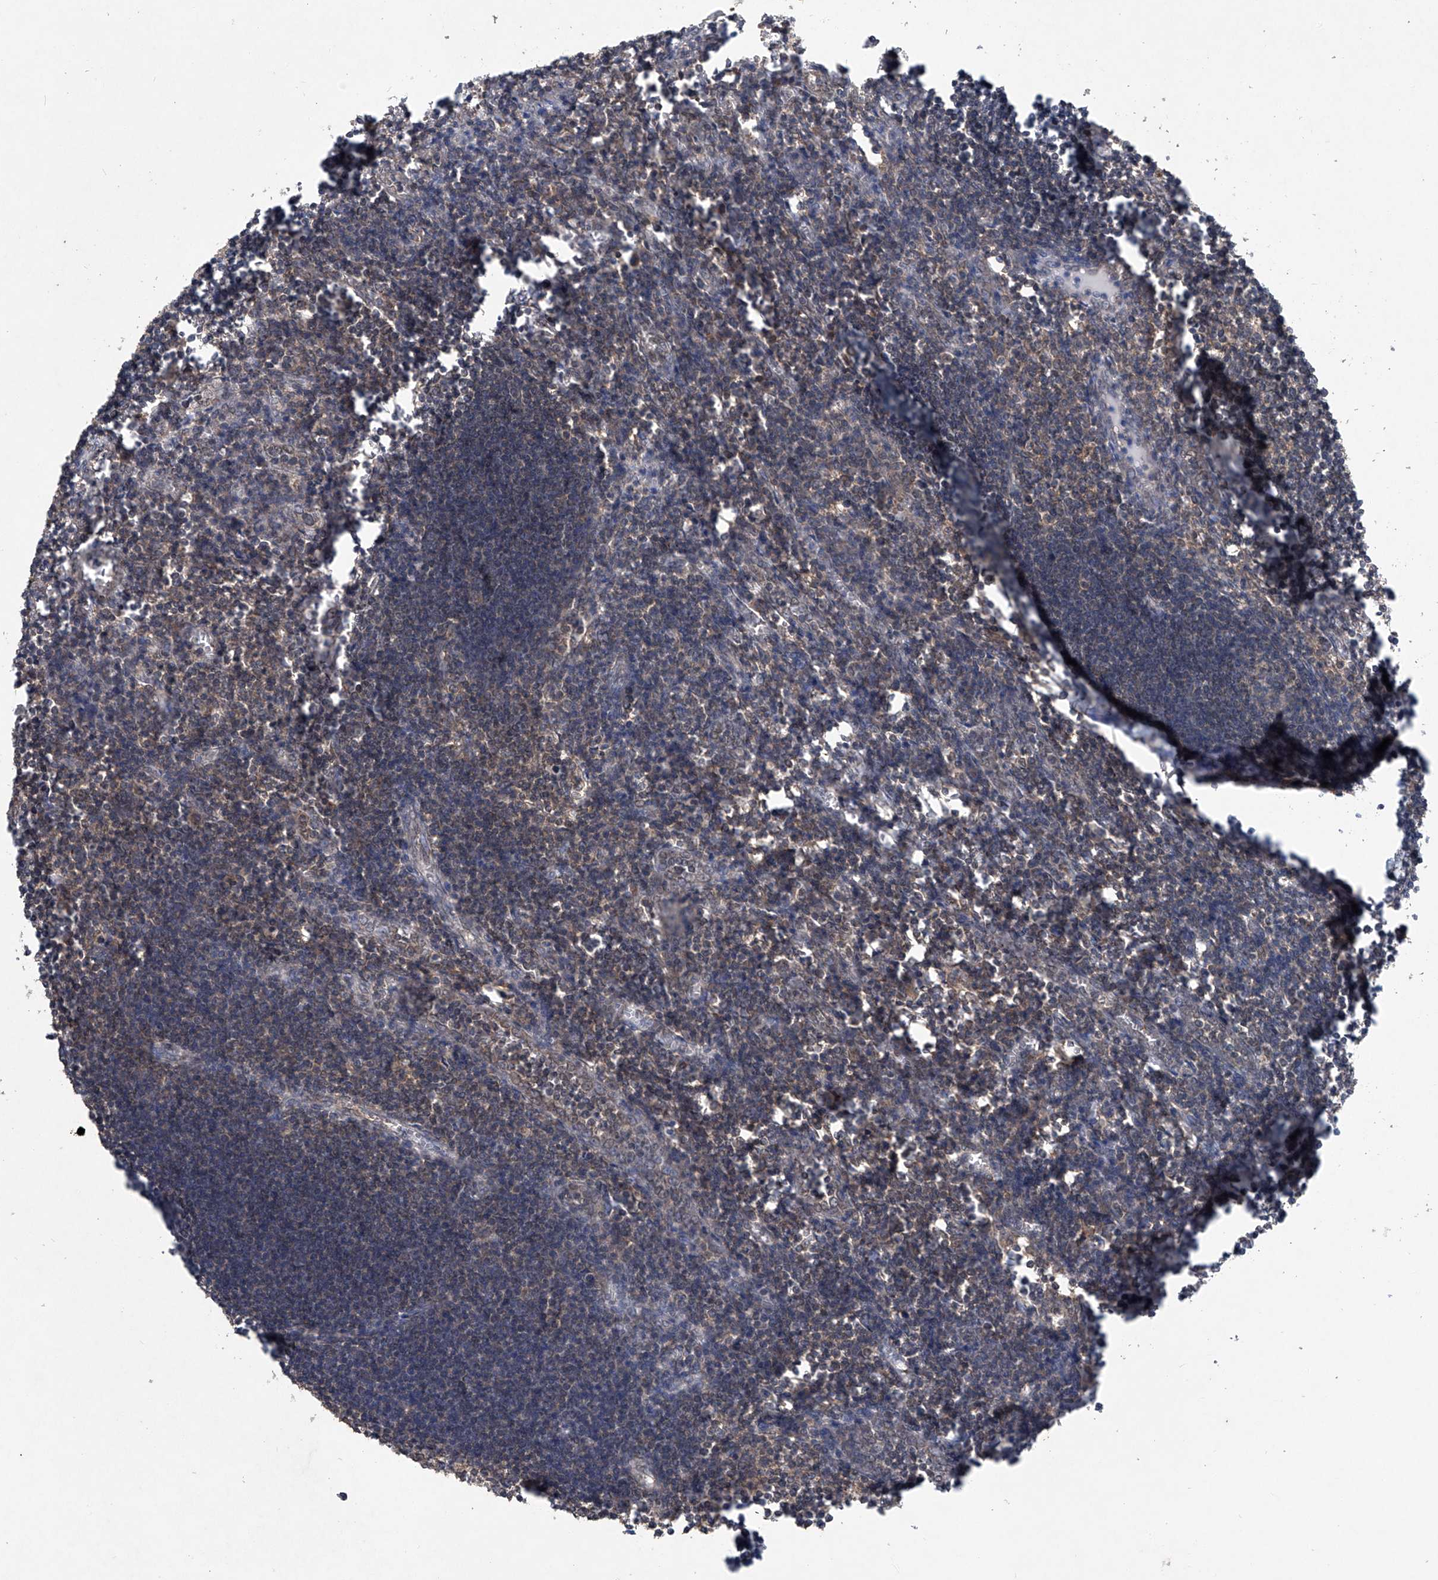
{"staining": {"intensity": "weak", "quantity": "25%-75%", "location": "cytoplasmic/membranous"}, "tissue": "lymph node", "cell_type": "Germinal center cells", "image_type": "normal", "snomed": [{"axis": "morphology", "description": "Normal tissue, NOS"}, {"axis": "morphology", "description": "Malignant melanoma, Metastatic site"}, {"axis": "topography", "description": "Lymph node"}], "caption": "Immunohistochemistry (IHC) image of unremarkable lymph node: lymph node stained using IHC exhibits low levels of weak protein expression localized specifically in the cytoplasmic/membranous of germinal center cells, appearing as a cytoplasmic/membranous brown color.", "gene": "SUMF2", "patient": {"sex": "male", "age": 41}}